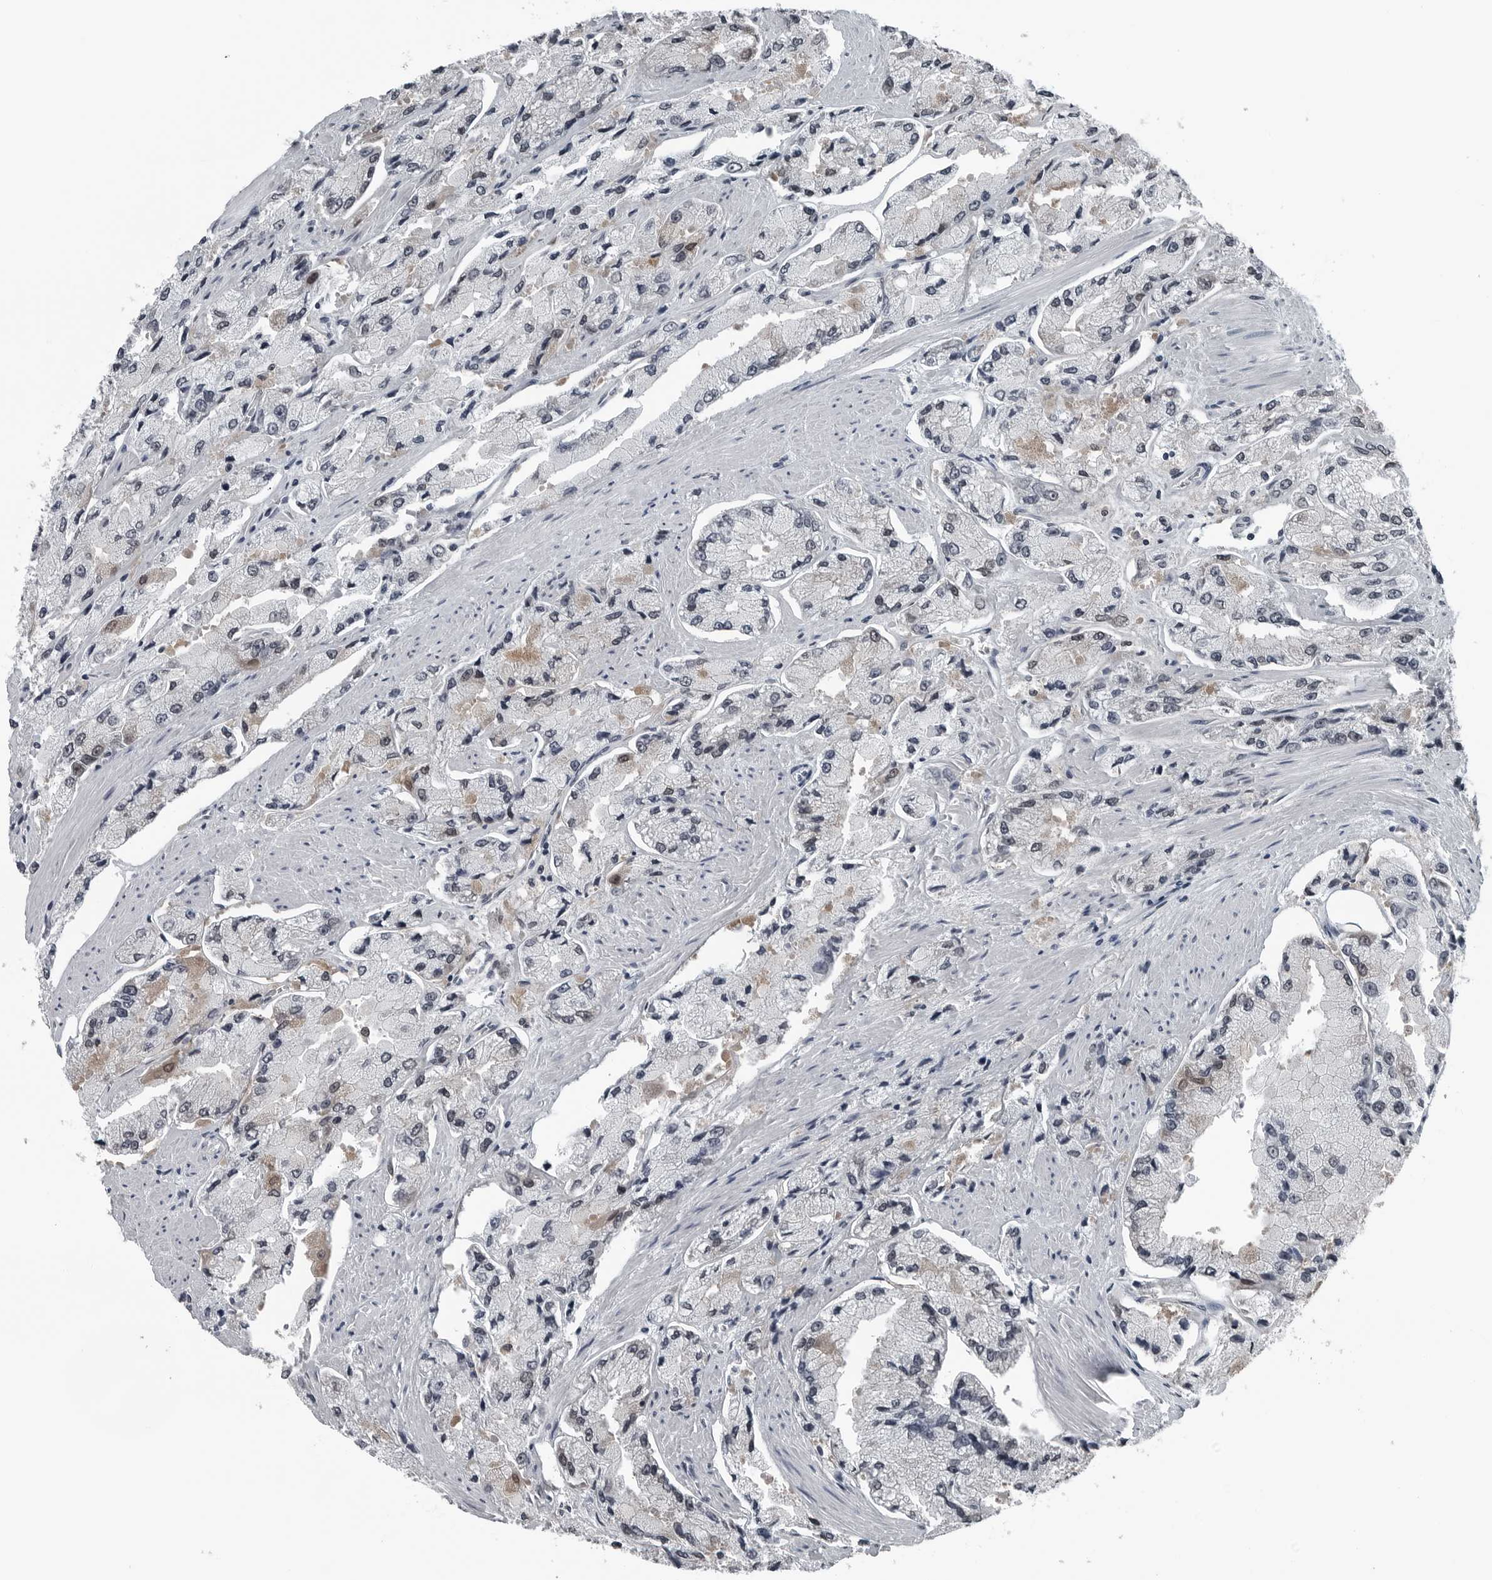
{"staining": {"intensity": "weak", "quantity": "<25%", "location": "nuclear"}, "tissue": "prostate cancer", "cell_type": "Tumor cells", "image_type": "cancer", "snomed": [{"axis": "morphology", "description": "Adenocarcinoma, High grade"}, {"axis": "topography", "description": "Prostate"}], "caption": "Immunohistochemistry (IHC) histopathology image of human prostate cancer (adenocarcinoma (high-grade)) stained for a protein (brown), which displays no positivity in tumor cells.", "gene": "AKR1A1", "patient": {"sex": "male", "age": 58}}